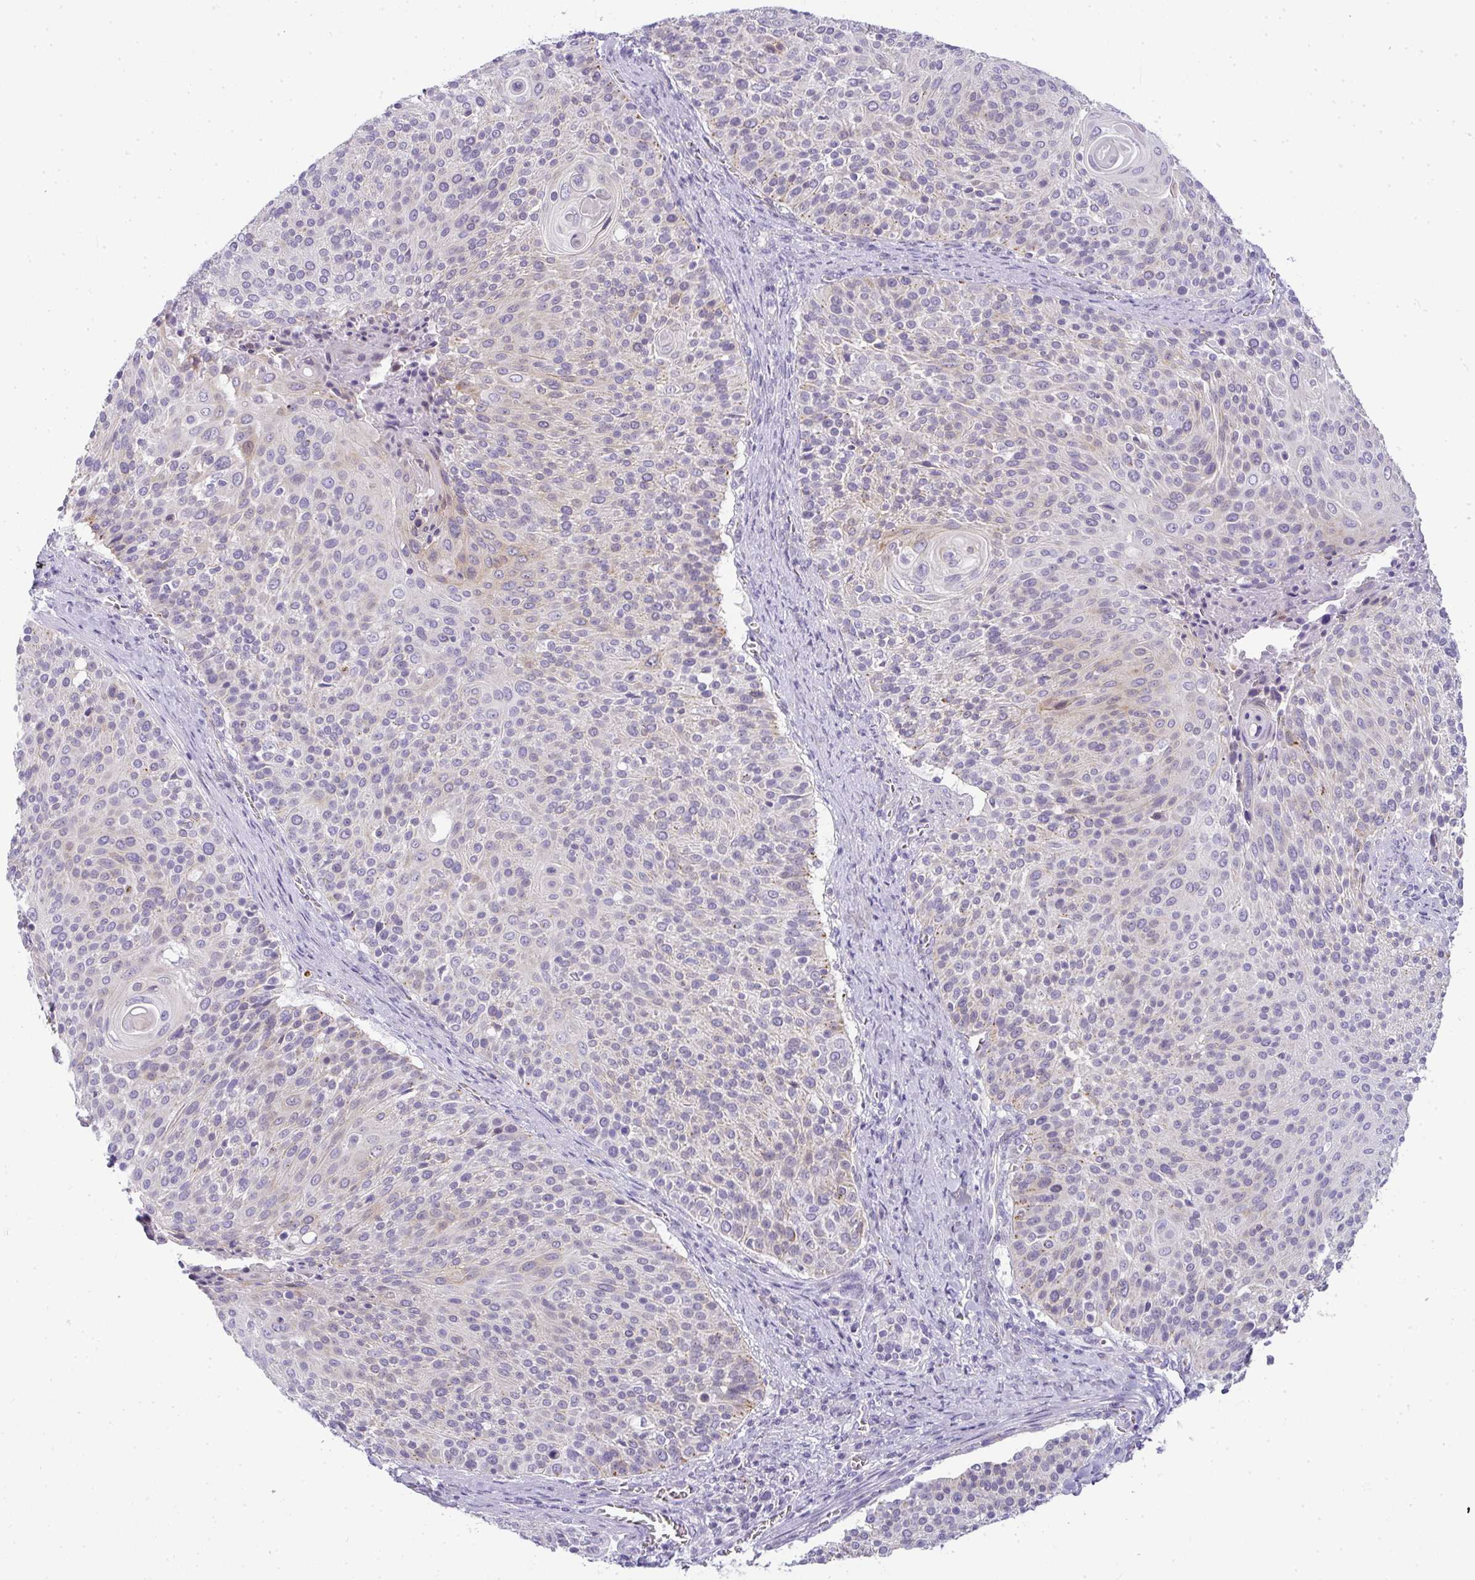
{"staining": {"intensity": "moderate", "quantity": "<25%", "location": "cytoplasmic/membranous"}, "tissue": "cervical cancer", "cell_type": "Tumor cells", "image_type": "cancer", "snomed": [{"axis": "morphology", "description": "Squamous cell carcinoma, NOS"}, {"axis": "topography", "description": "Cervix"}], "caption": "Protein analysis of cervical cancer (squamous cell carcinoma) tissue displays moderate cytoplasmic/membranous expression in about <25% of tumor cells.", "gene": "LIPE", "patient": {"sex": "female", "age": 31}}